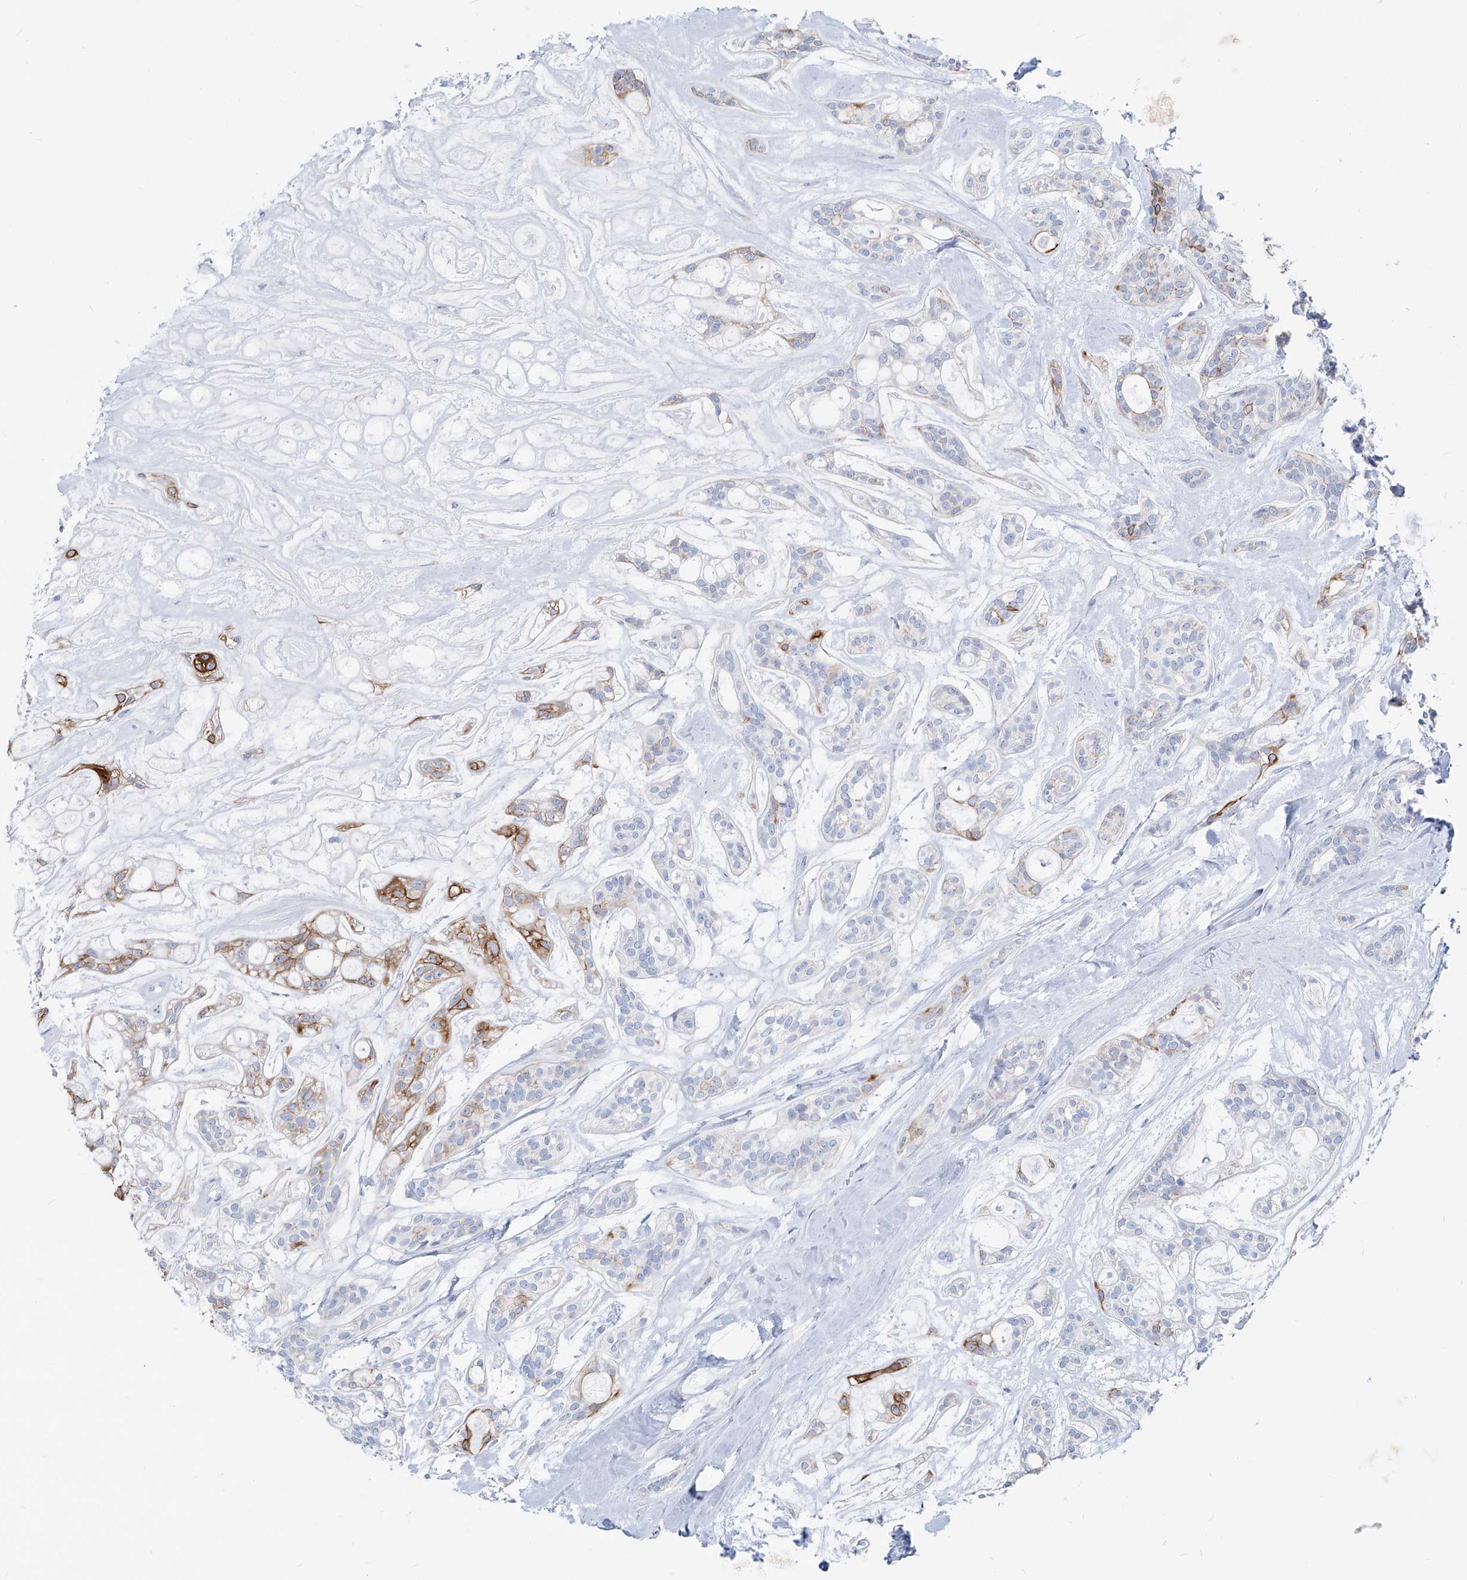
{"staining": {"intensity": "moderate", "quantity": "<25%", "location": "cytoplasmic/membranous"}, "tissue": "head and neck cancer", "cell_type": "Tumor cells", "image_type": "cancer", "snomed": [{"axis": "morphology", "description": "Adenocarcinoma, NOS"}, {"axis": "topography", "description": "Head-Neck"}], "caption": "This image displays immunohistochemistry staining of human head and neck cancer, with low moderate cytoplasmic/membranous positivity in about <25% of tumor cells.", "gene": "FRS3", "patient": {"sex": "male", "age": 66}}